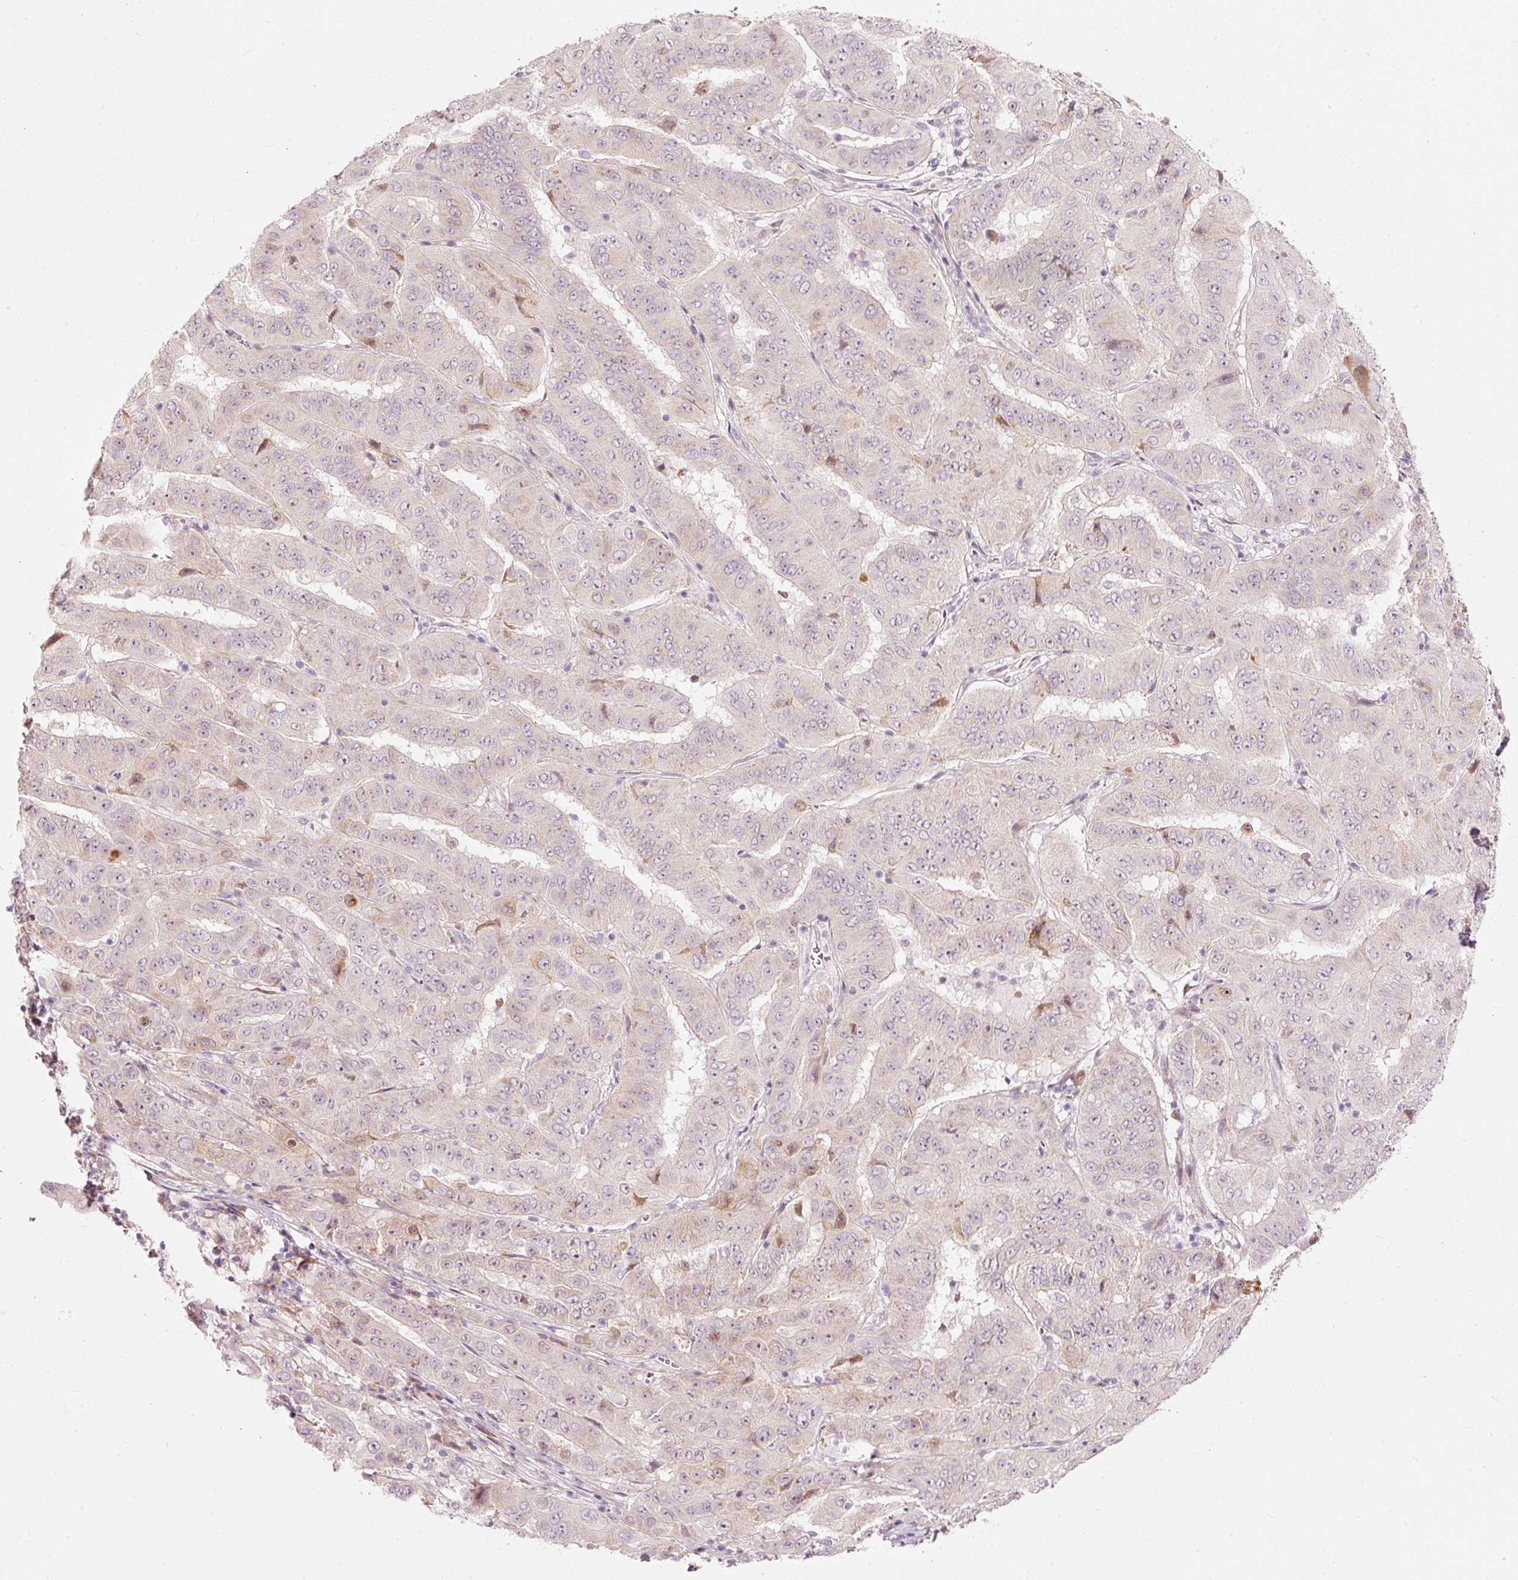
{"staining": {"intensity": "weak", "quantity": "<25%", "location": "cytoplasmic/membranous"}, "tissue": "pancreatic cancer", "cell_type": "Tumor cells", "image_type": "cancer", "snomed": [{"axis": "morphology", "description": "Adenocarcinoma, NOS"}, {"axis": "topography", "description": "Pancreas"}], "caption": "Adenocarcinoma (pancreatic) stained for a protein using immunohistochemistry shows no expression tumor cells.", "gene": "SLC20A1", "patient": {"sex": "male", "age": 63}}